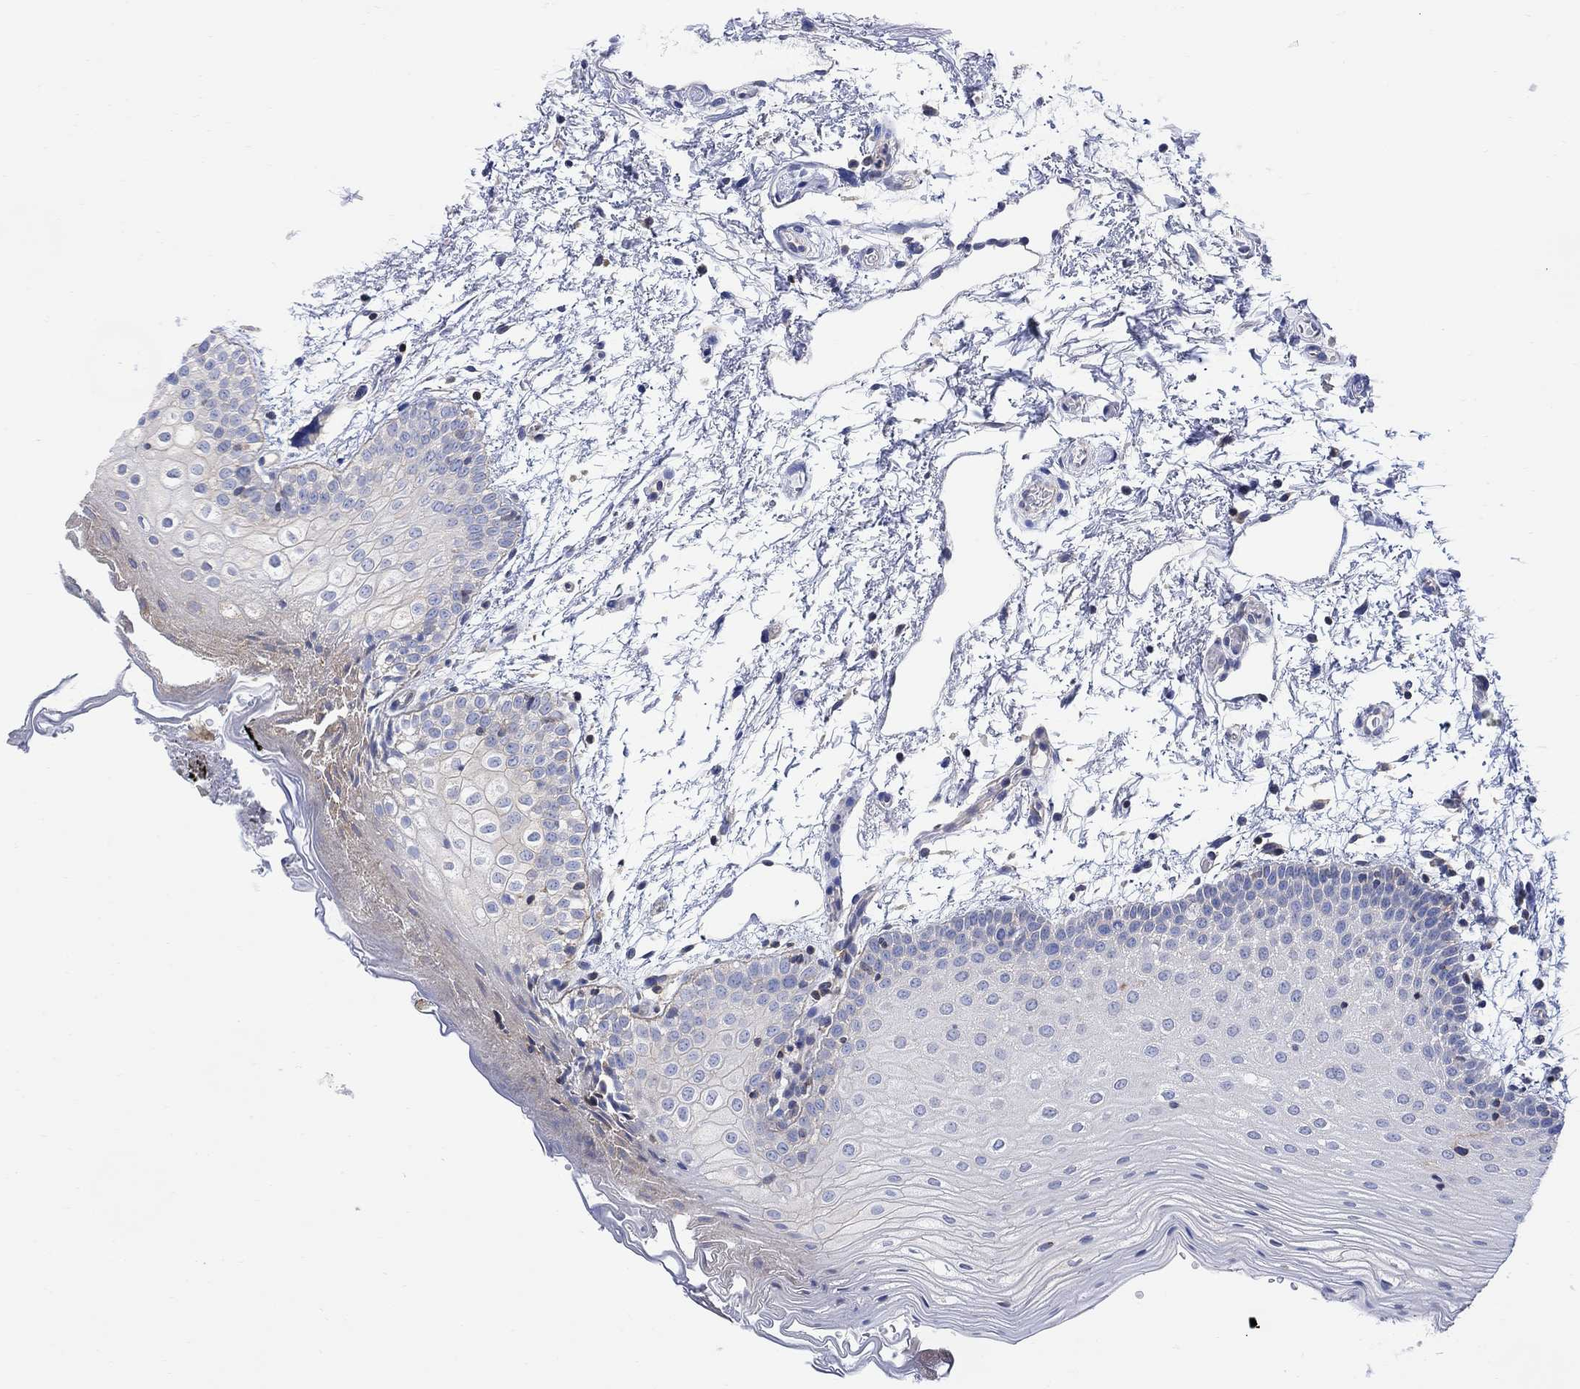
{"staining": {"intensity": "negative", "quantity": "none", "location": "none"}, "tissue": "oral mucosa", "cell_type": "Squamous epithelial cells", "image_type": "normal", "snomed": [{"axis": "morphology", "description": "Normal tissue, NOS"}, {"axis": "topography", "description": "Oral tissue"}, {"axis": "topography", "description": "Tounge, NOS"}], "caption": "Image shows no significant protein staining in squamous epithelial cells of benign oral mucosa. (DAB (3,3'-diaminobenzidine) immunohistochemistry (IHC) visualized using brightfield microscopy, high magnification).", "gene": "GBP5", "patient": {"sex": "female", "age": 86}}